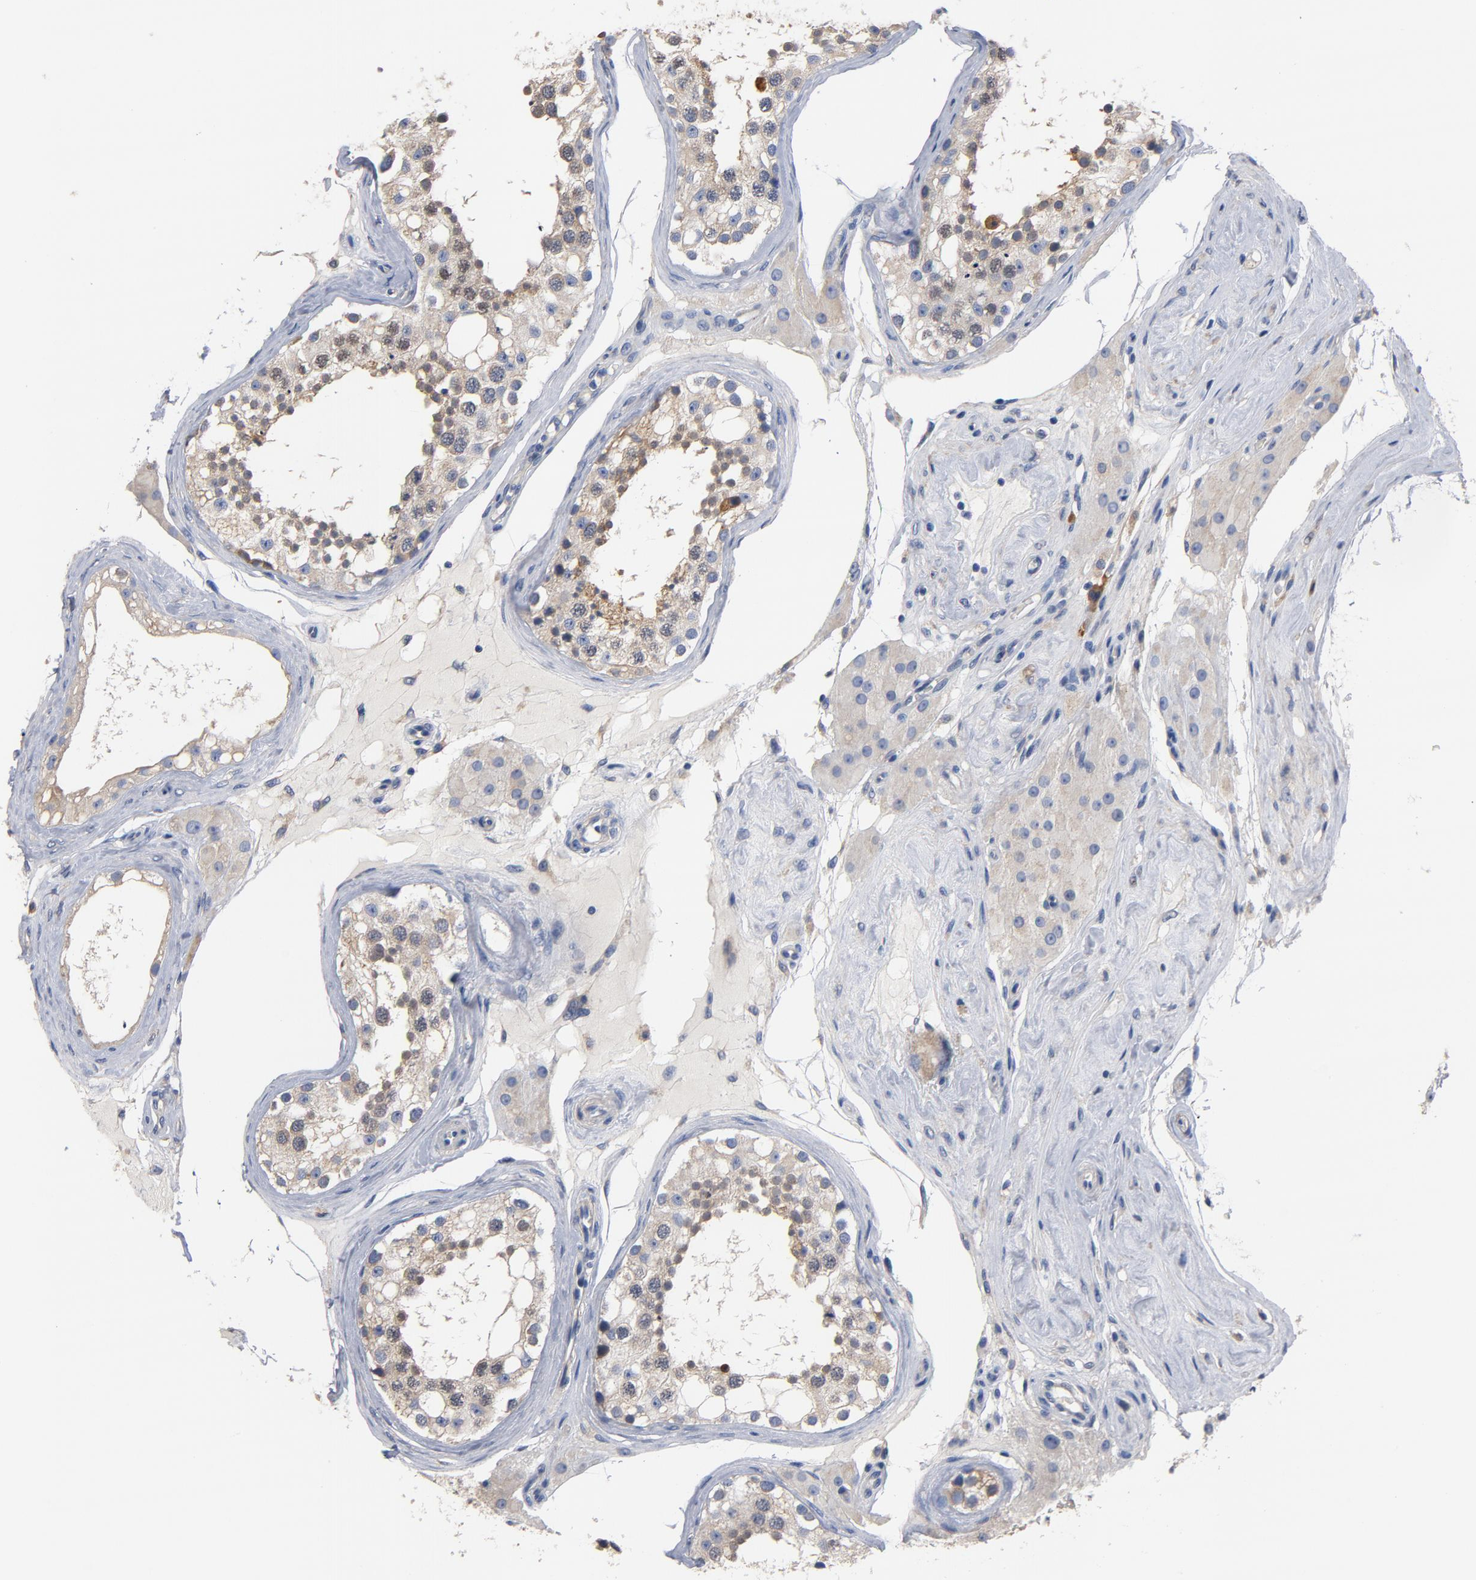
{"staining": {"intensity": "moderate", "quantity": "25%-75%", "location": "cytoplasmic/membranous"}, "tissue": "testis", "cell_type": "Cells in seminiferous ducts", "image_type": "normal", "snomed": [{"axis": "morphology", "description": "Normal tissue, NOS"}, {"axis": "topography", "description": "Testis"}], "caption": "Immunohistochemistry image of normal testis: testis stained using IHC reveals medium levels of moderate protein expression localized specifically in the cytoplasmic/membranous of cells in seminiferous ducts, appearing as a cytoplasmic/membranous brown color.", "gene": "TLR4", "patient": {"sex": "male", "age": 68}}